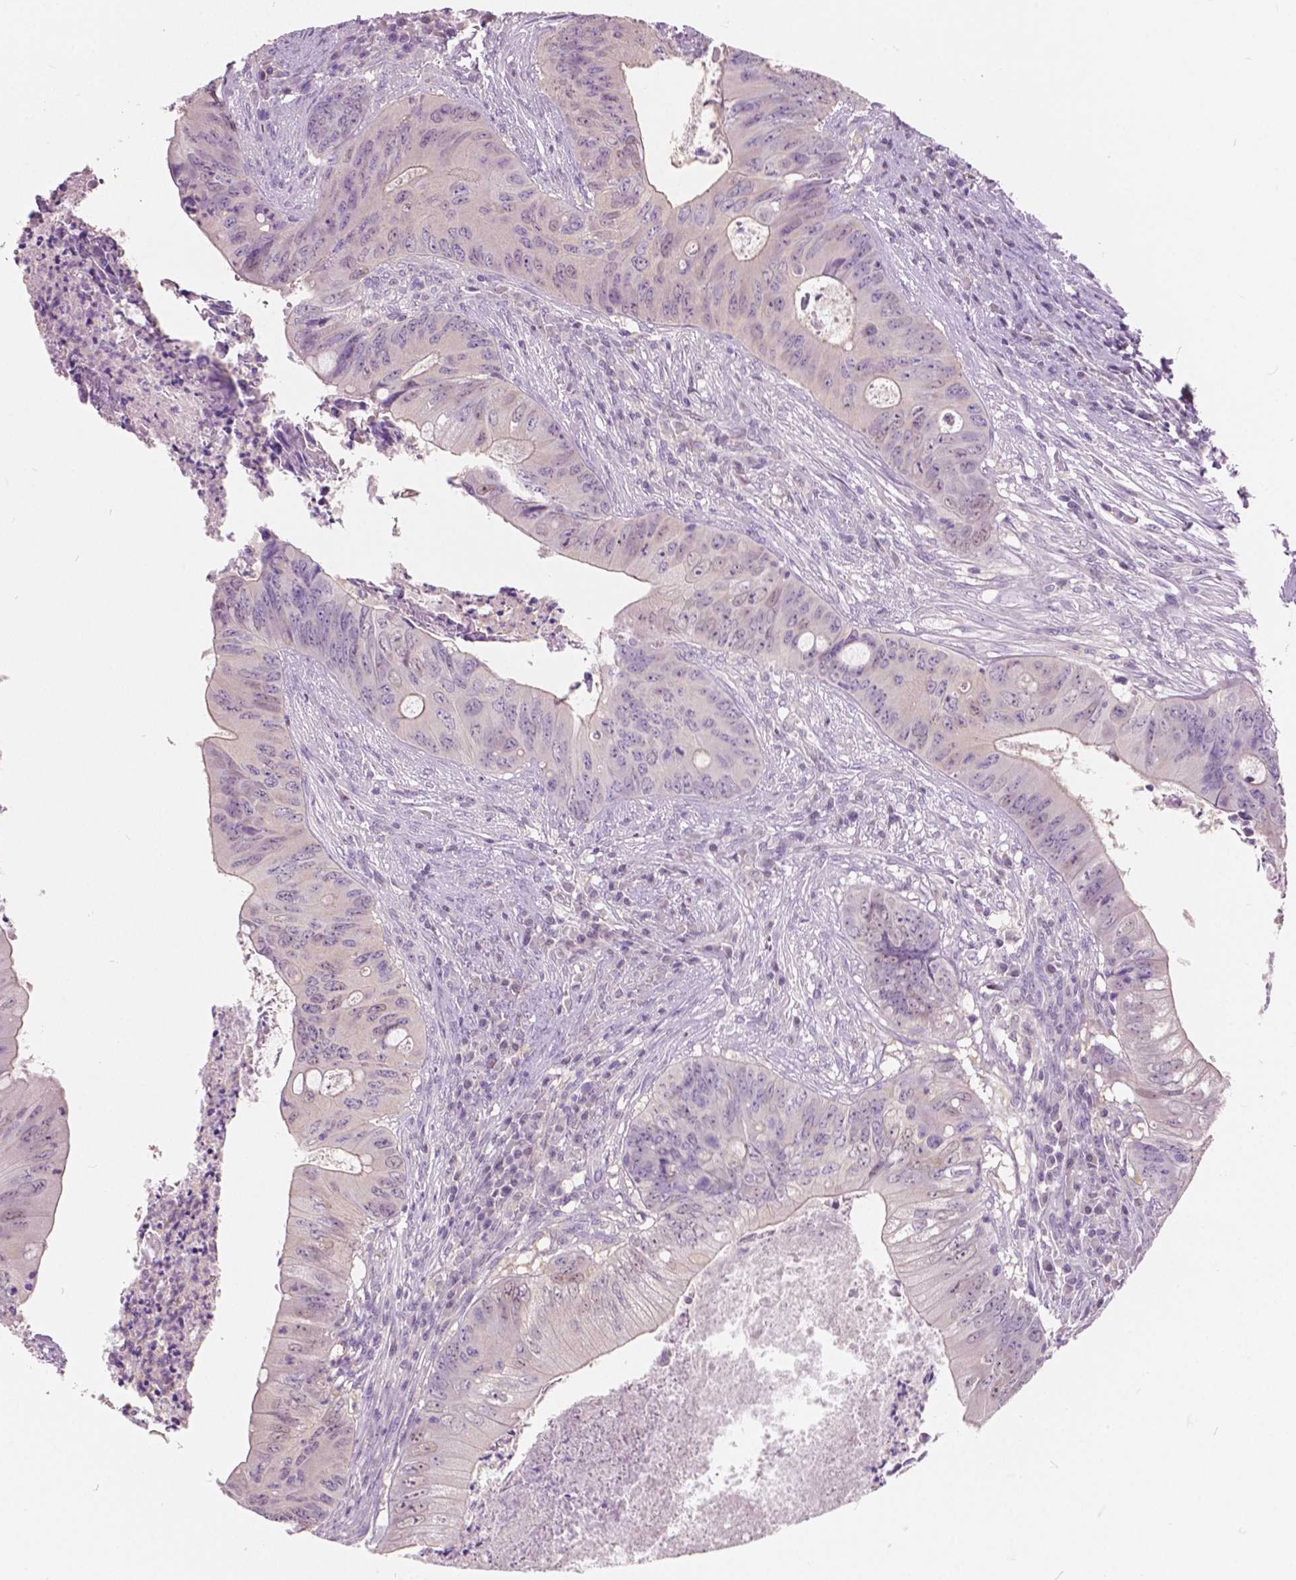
{"staining": {"intensity": "negative", "quantity": "none", "location": "none"}, "tissue": "colorectal cancer", "cell_type": "Tumor cells", "image_type": "cancer", "snomed": [{"axis": "morphology", "description": "Adenocarcinoma, NOS"}, {"axis": "topography", "description": "Colon"}], "caption": "Immunohistochemistry (IHC) of adenocarcinoma (colorectal) demonstrates no positivity in tumor cells.", "gene": "TKFC", "patient": {"sex": "female", "age": 74}}